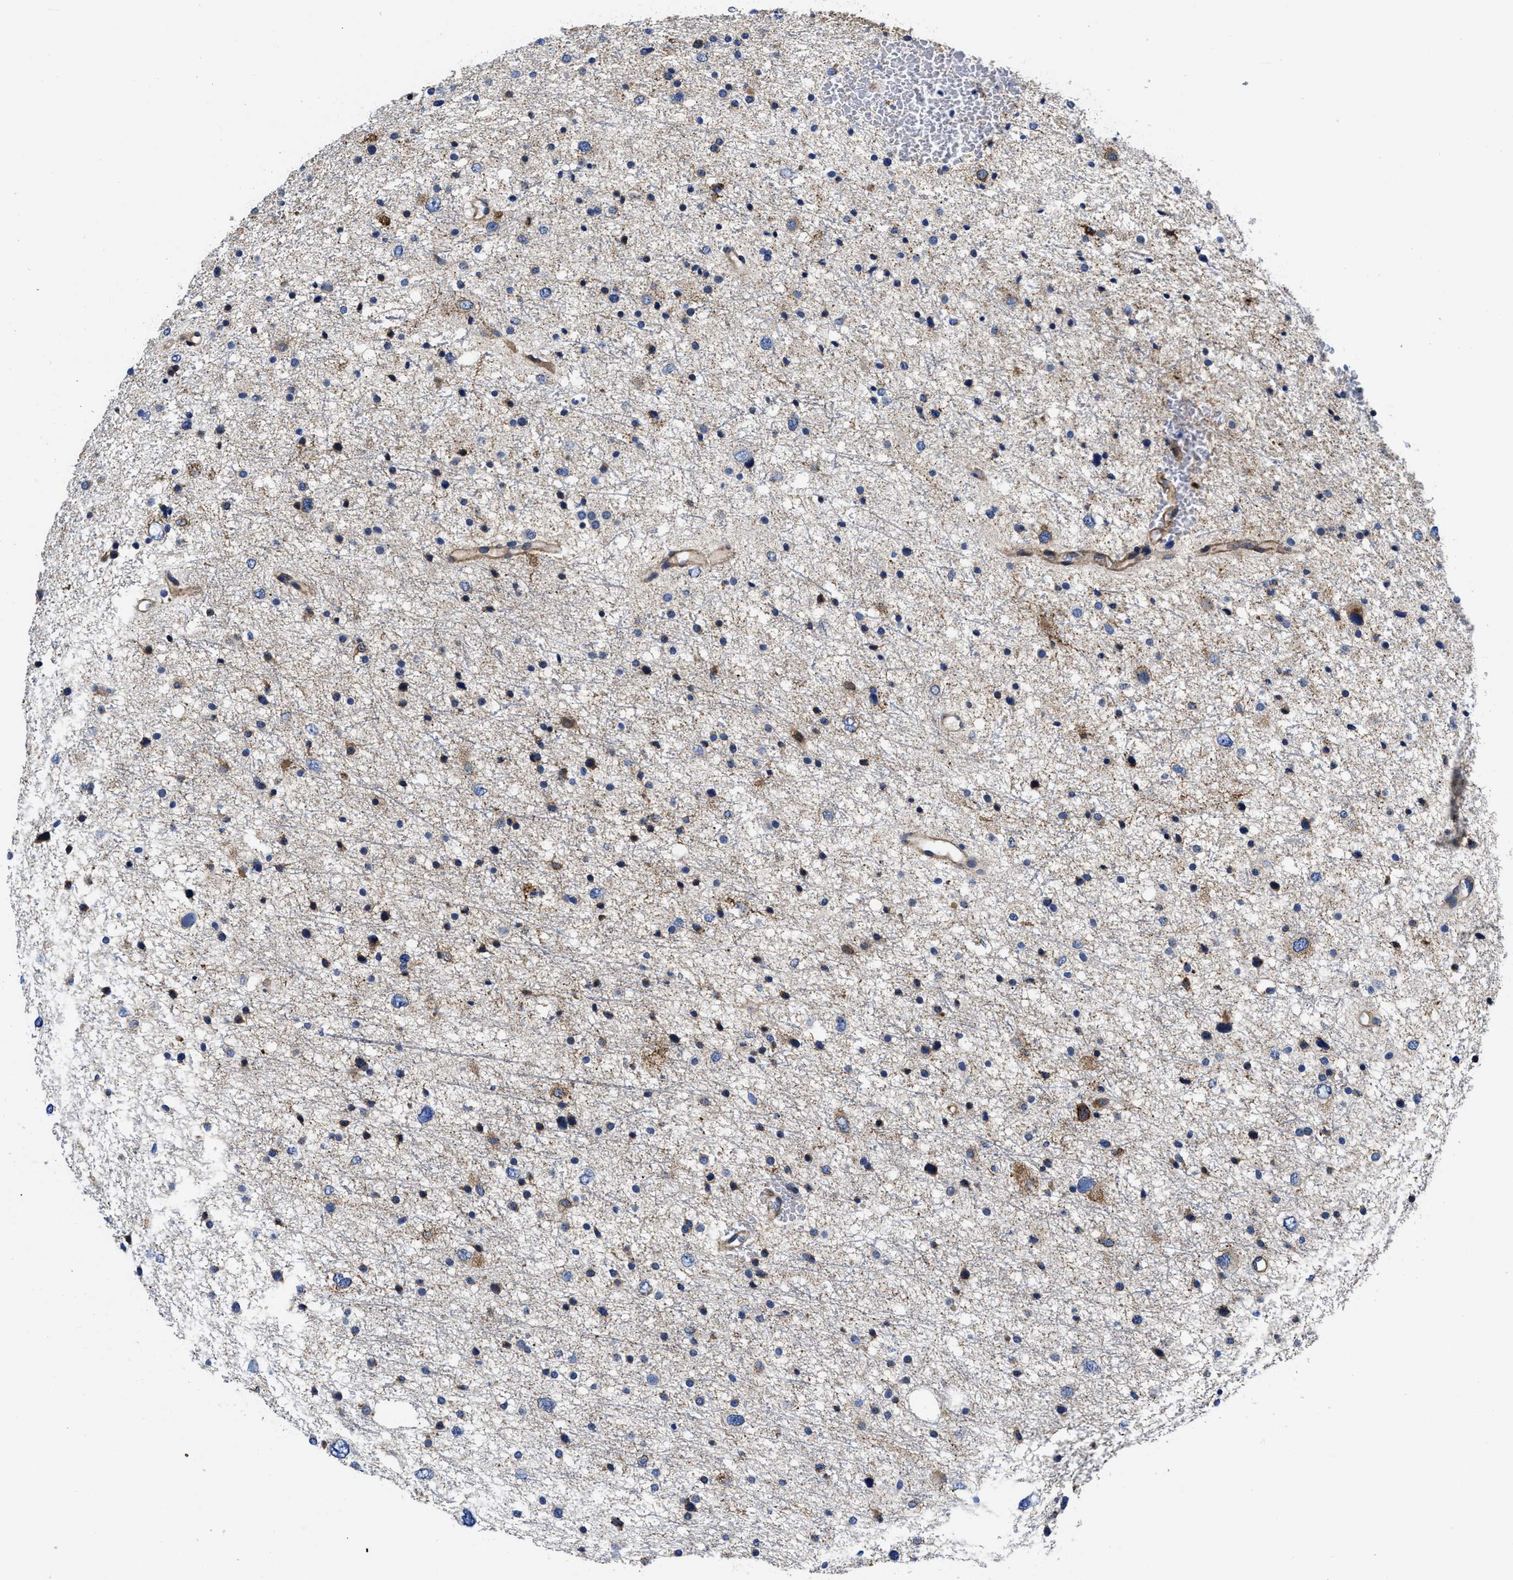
{"staining": {"intensity": "moderate", "quantity": "25%-75%", "location": "cytoplasmic/membranous"}, "tissue": "glioma", "cell_type": "Tumor cells", "image_type": "cancer", "snomed": [{"axis": "morphology", "description": "Glioma, malignant, Low grade"}, {"axis": "topography", "description": "Brain"}], "caption": "Malignant low-grade glioma was stained to show a protein in brown. There is medium levels of moderate cytoplasmic/membranous staining in about 25%-75% of tumor cells.", "gene": "SLC35F1", "patient": {"sex": "female", "age": 37}}